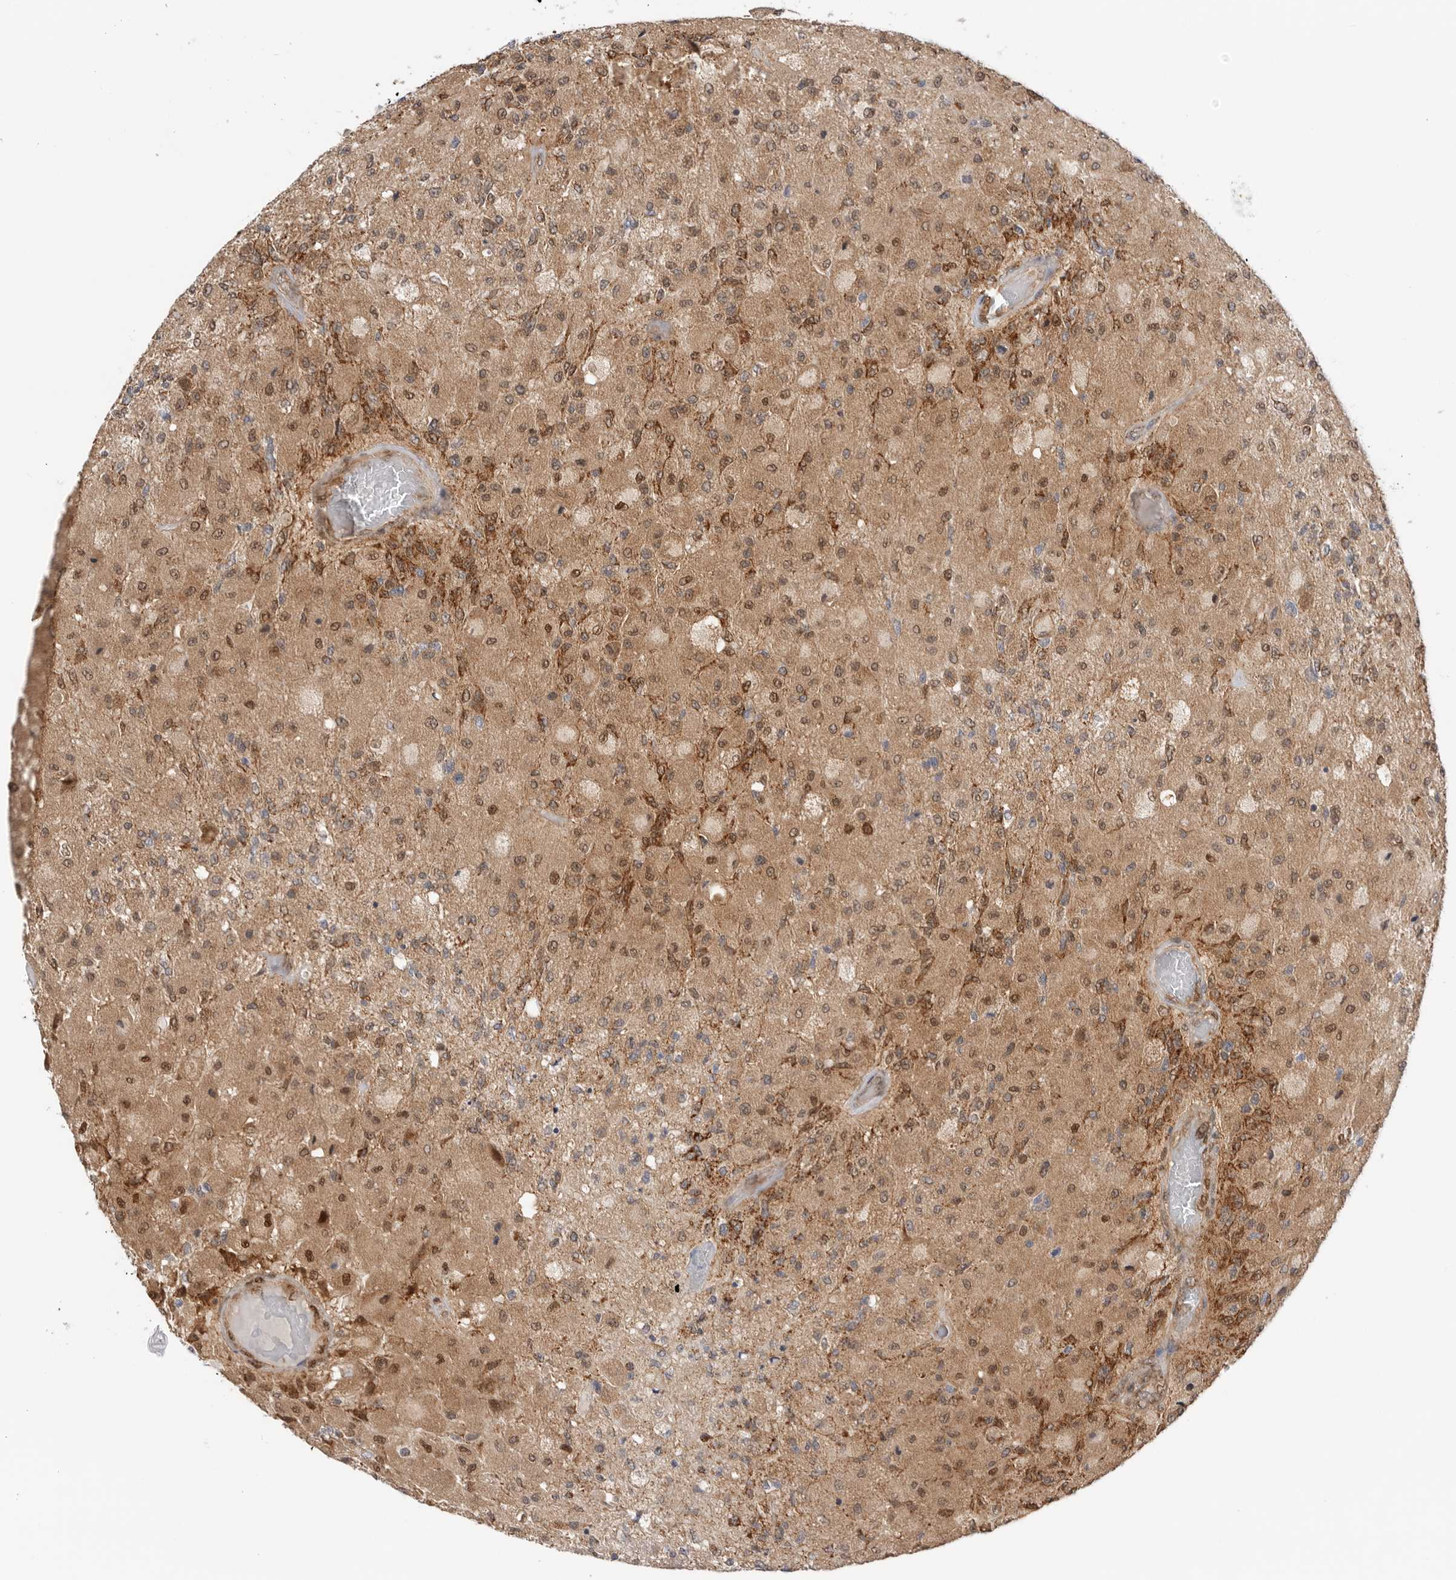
{"staining": {"intensity": "moderate", "quantity": "25%-75%", "location": "cytoplasmic/membranous,nuclear"}, "tissue": "glioma", "cell_type": "Tumor cells", "image_type": "cancer", "snomed": [{"axis": "morphology", "description": "Normal tissue, NOS"}, {"axis": "morphology", "description": "Glioma, malignant, High grade"}, {"axis": "topography", "description": "Cerebral cortex"}], "caption": "Immunohistochemical staining of malignant high-grade glioma exhibits medium levels of moderate cytoplasmic/membranous and nuclear expression in approximately 25%-75% of tumor cells.", "gene": "DCAF8", "patient": {"sex": "male", "age": 77}}